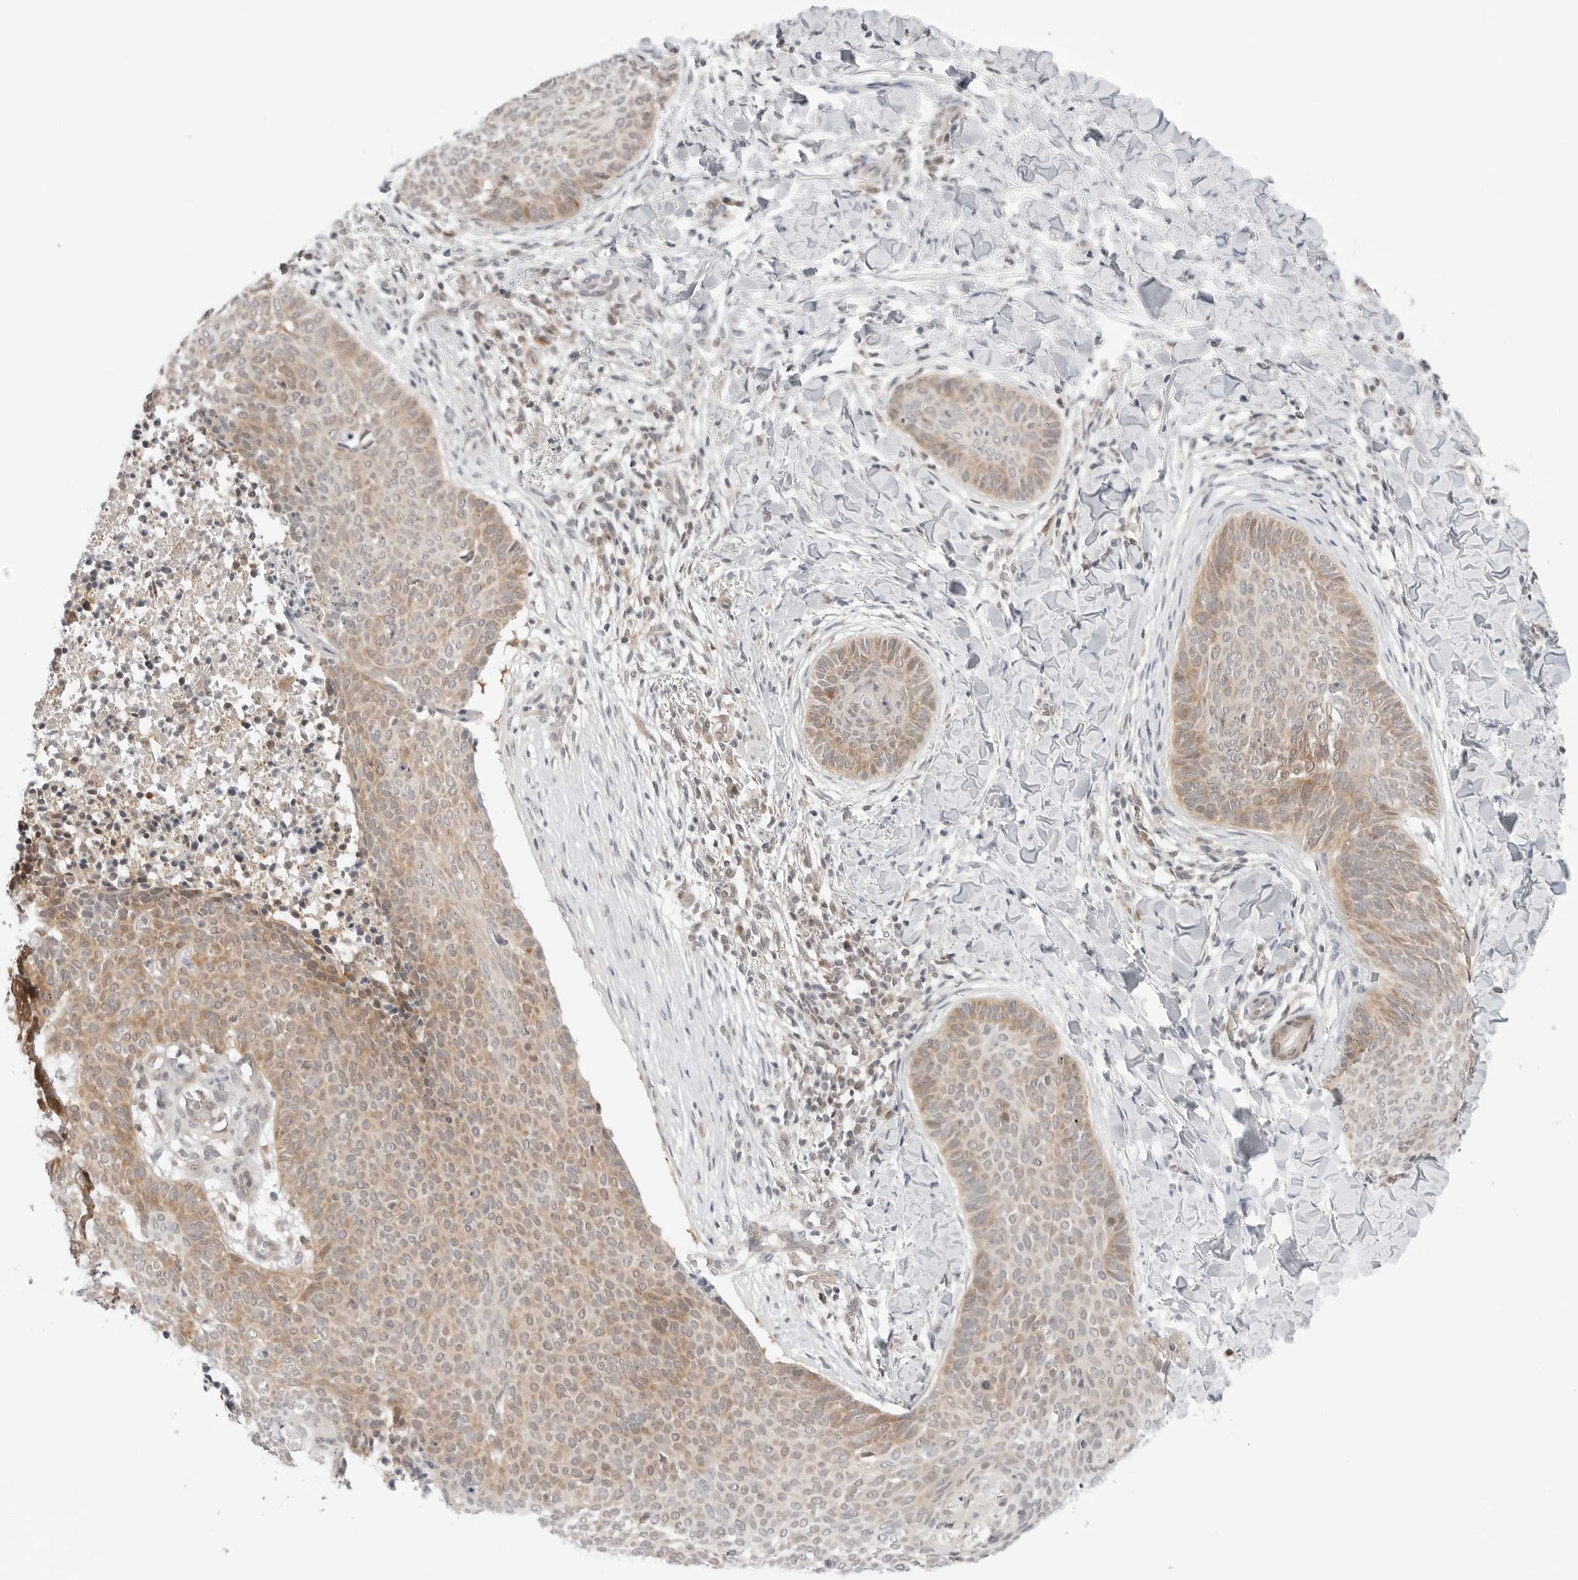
{"staining": {"intensity": "weak", "quantity": "25%-75%", "location": "cytoplasmic/membranous"}, "tissue": "skin cancer", "cell_type": "Tumor cells", "image_type": "cancer", "snomed": [{"axis": "morphology", "description": "Normal tissue, NOS"}, {"axis": "morphology", "description": "Basal cell carcinoma"}, {"axis": "topography", "description": "Skin"}], "caption": "The histopathology image exhibits staining of basal cell carcinoma (skin), revealing weak cytoplasmic/membranous protein positivity (brown color) within tumor cells.", "gene": "NUDC", "patient": {"sex": "male", "age": 50}}